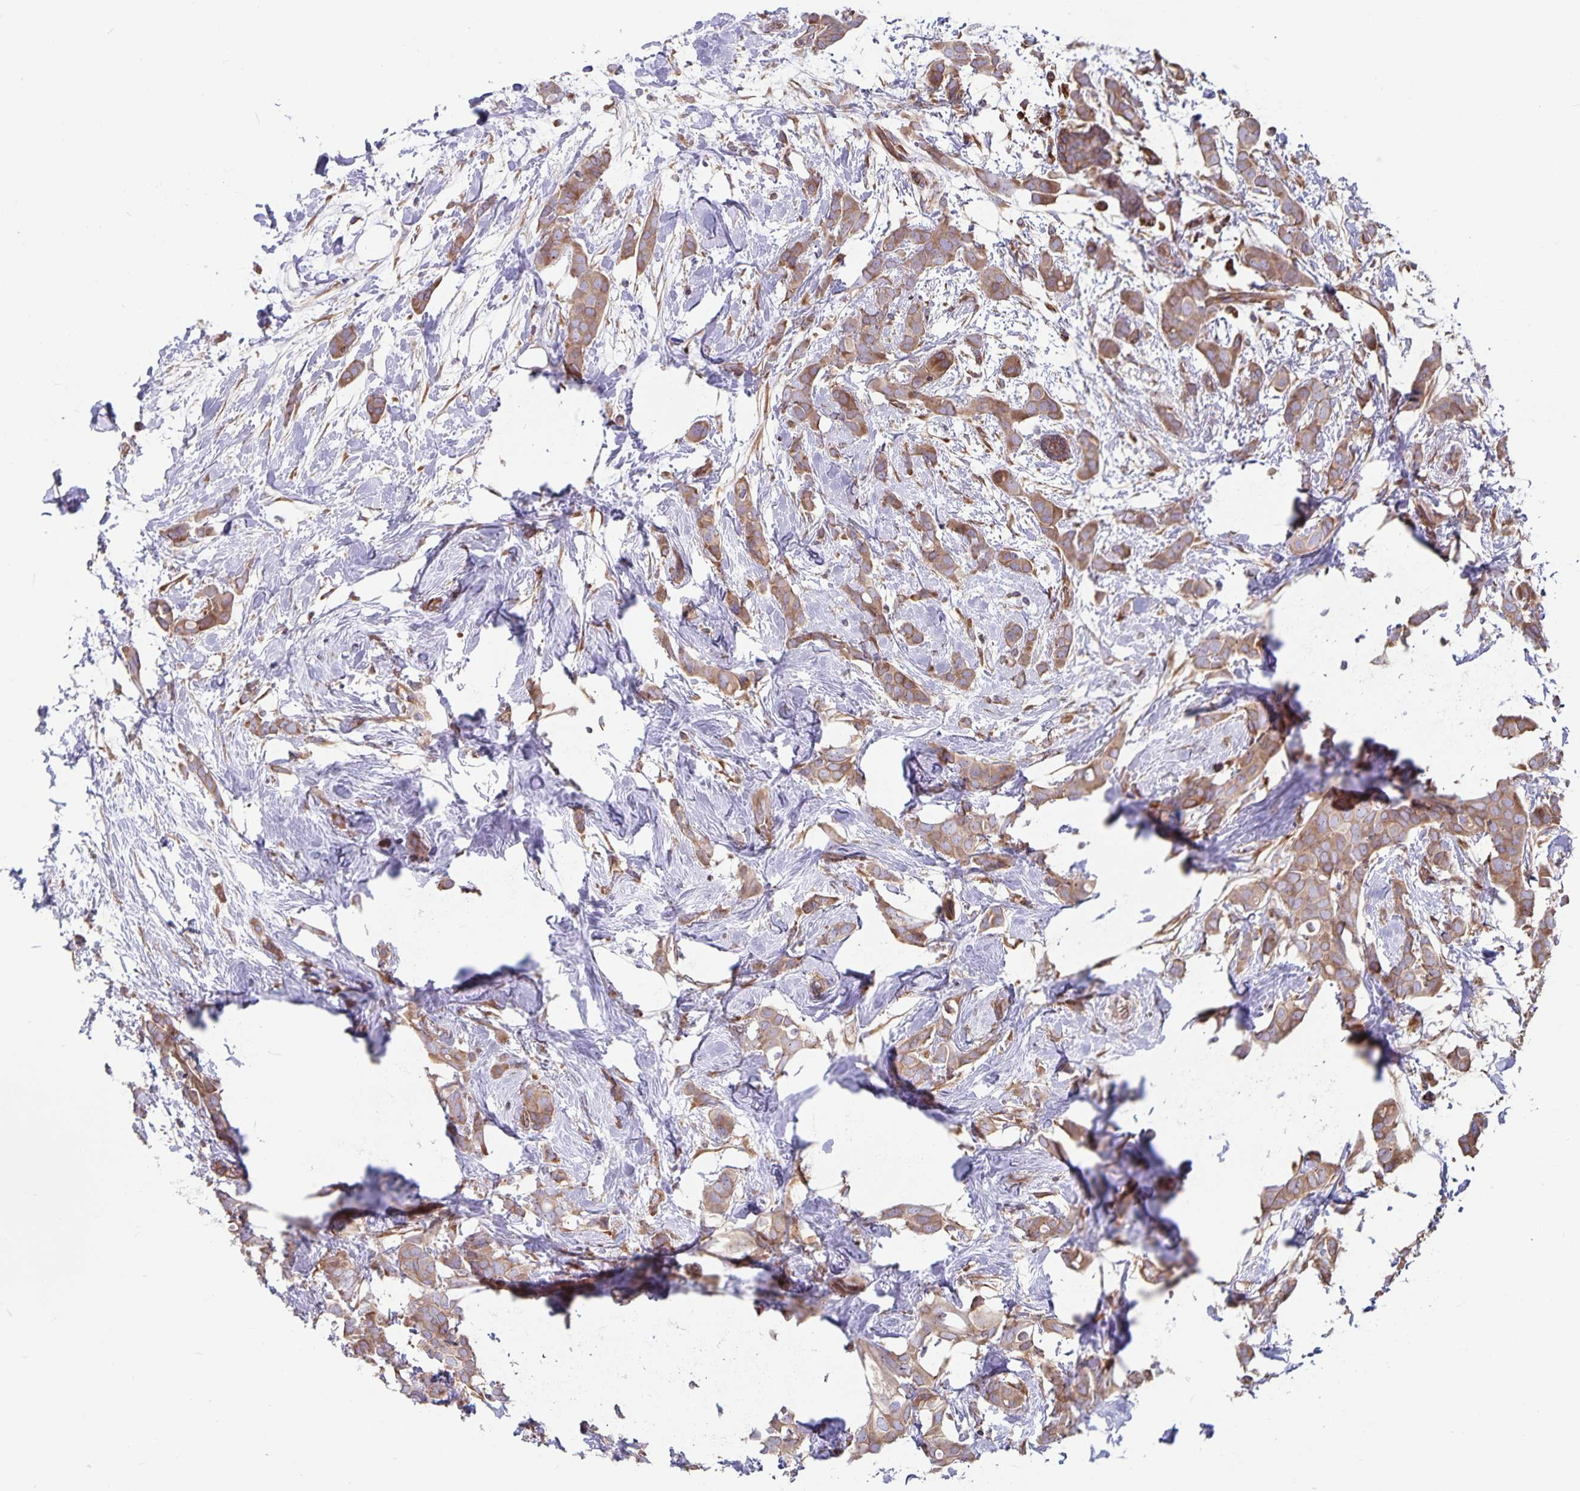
{"staining": {"intensity": "moderate", "quantity": ">75%", "location": "cytoplasmic/membranous"}, "tissue": "breast cancer", "cell_type": "Tumor cells", "image_type": "cancer", "snomed": [{"axis": "morphology", "description": "Duct carcinoma"}, {"axis": "topography", "description": "Breast"}], "caption": "An image of human intraductal carcinoma (breast) stained for a protein reveals moderate cytoplasmic/membranous brown staining in tumor cells.", "gene": "SEC62", "patient": {"sex": "female", "age": 62}}